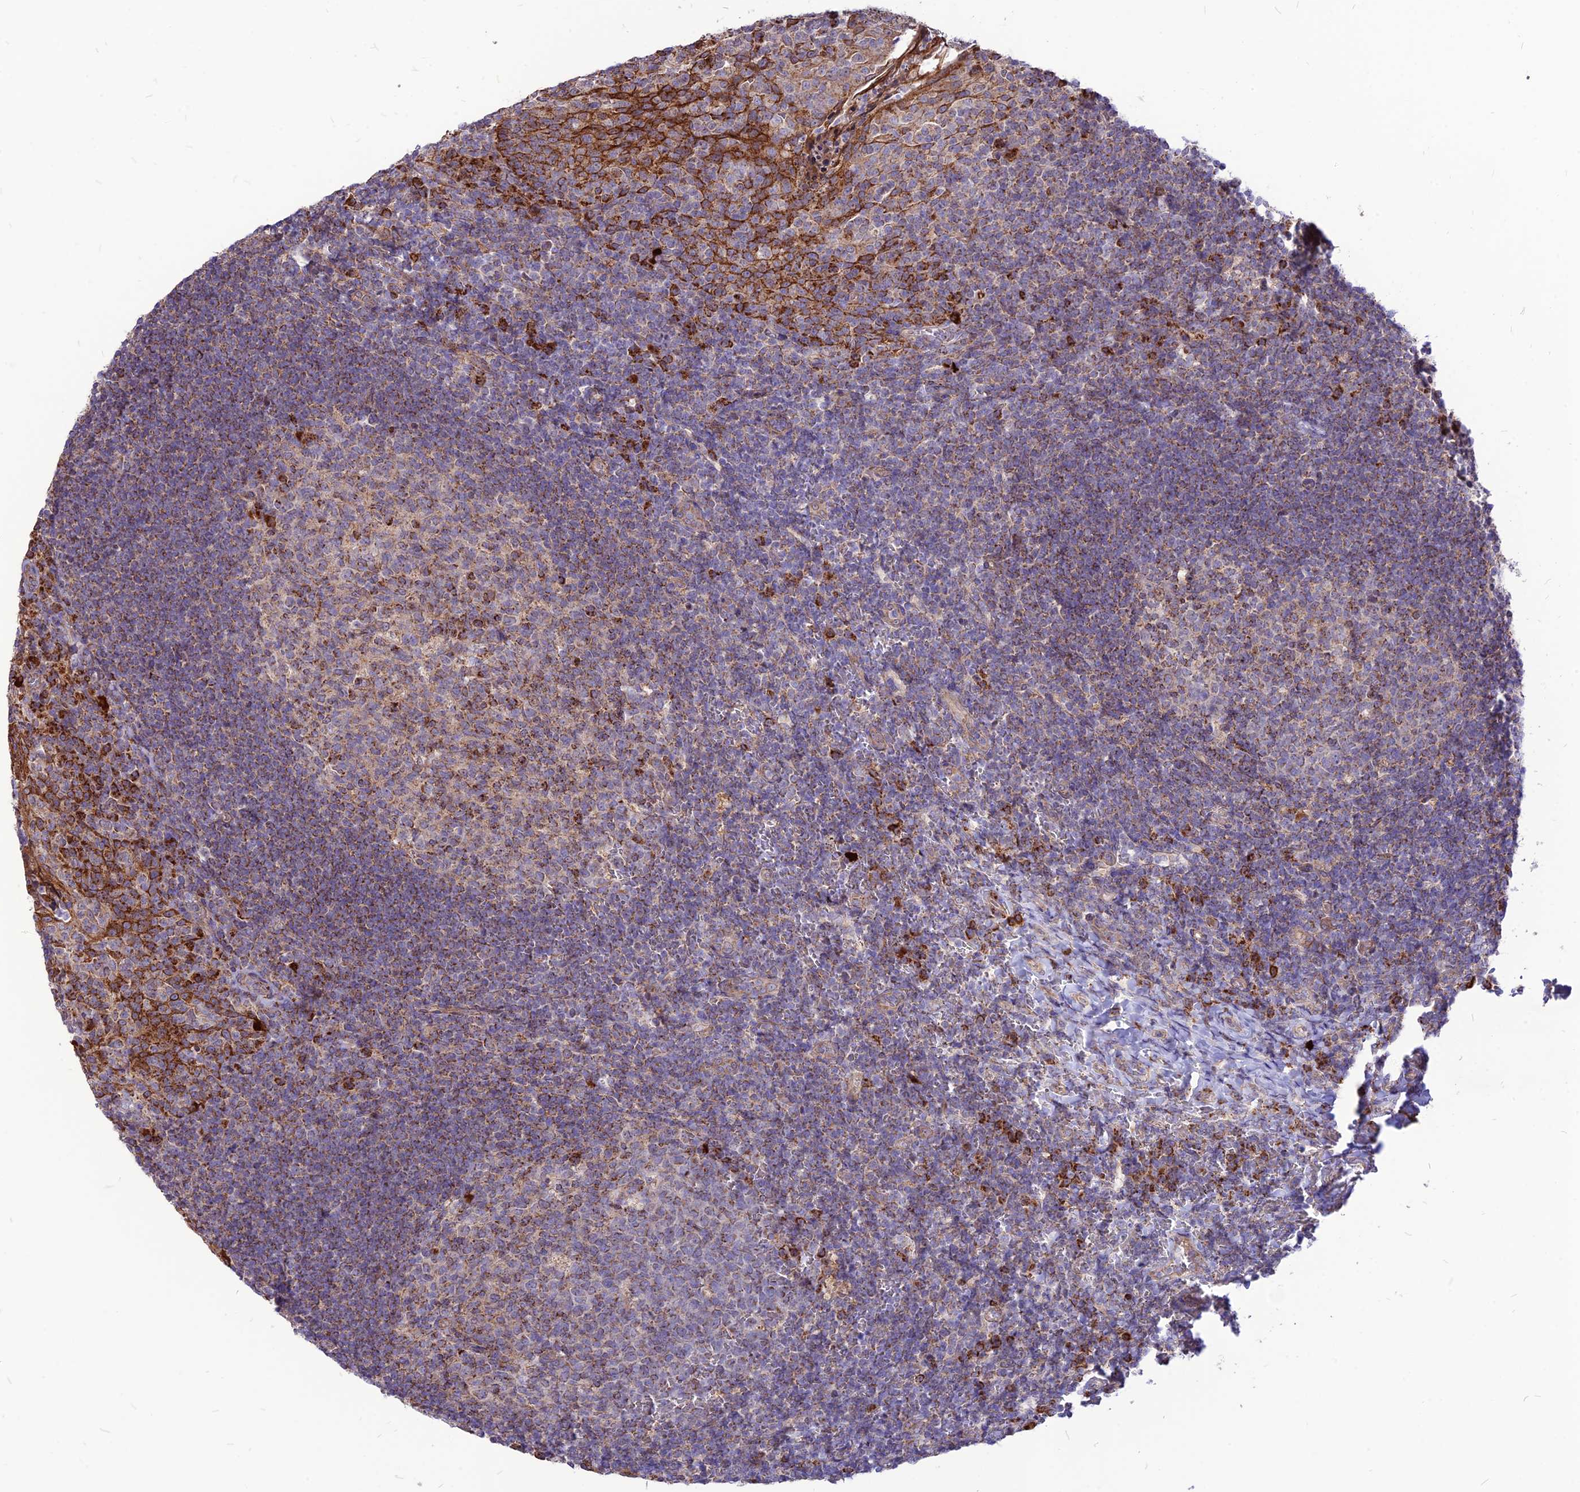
{"staining": {"intensity": "strong", "quantity": "<25%", "location": "cytoplasmic/membranous"}, "tissue": "tonsil", "cell_type": "Germinal center cells", "image_type": "normal", "snomed": [{"axis": "morphology", "description": "Normal tissue, NOS"}, {"axis": "topography", "description": "Tonsil"}], "caption": "Tonsil stained with a protein marker exhibits strong staining in germinal center cells.", "gene": "ECI1", "patient": {"sex": "female", "age": 10}}